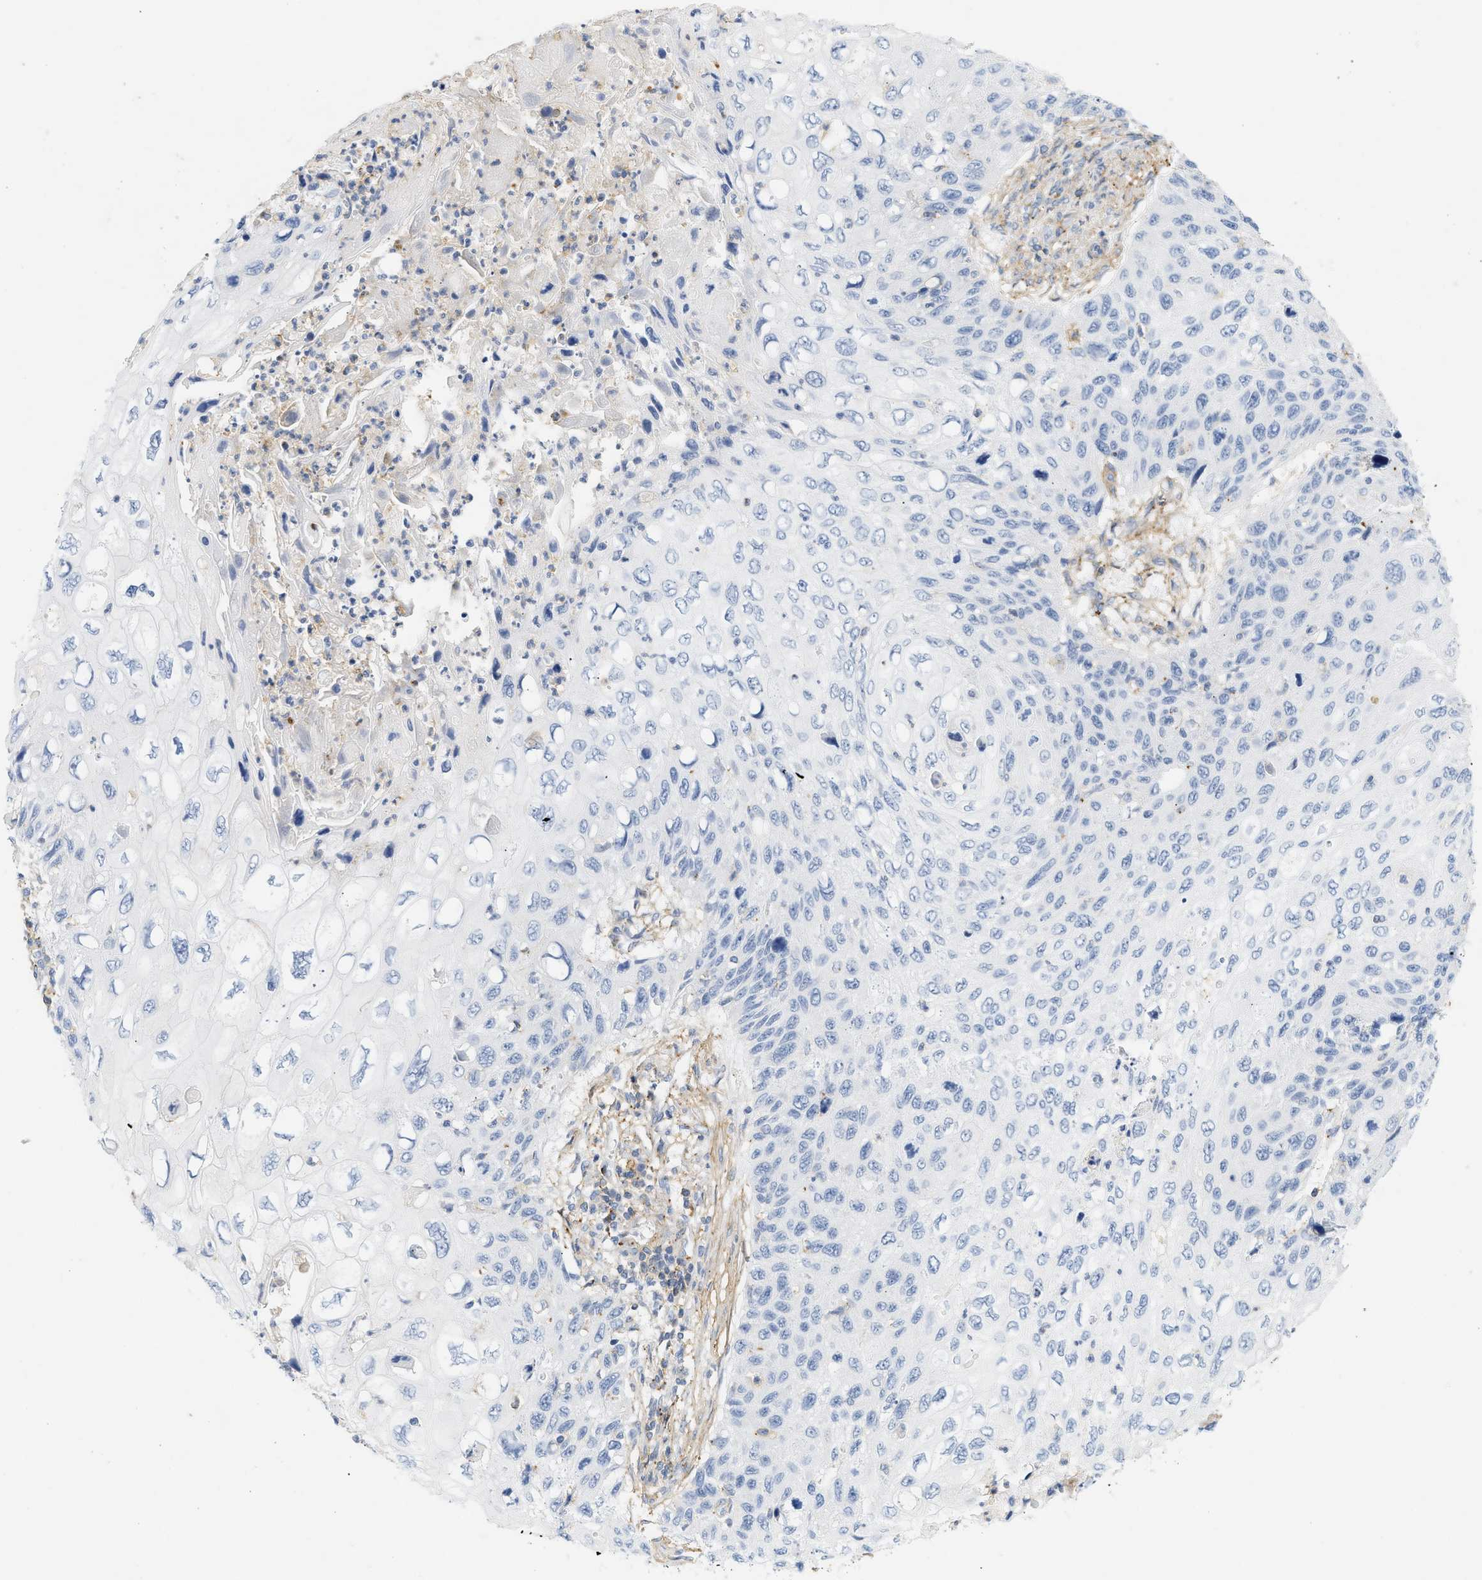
{"staining": {"intensity": "negative", "quantity": "none", "location": "none"}, "tissue": "cervical cancer", "cell_type": "Tumor cells", "image_type": "cancer", "snomed": [{"axis": "morphology", "description": "Squamous cell carcinoma, NOS"}, {"axis": "topography", "description": "Cervix"}], "caption": "This is an IHC photomicrograph of squamous cell carcinoma (cervical). There is no positivity in tumor cells.", "gene": "BVES", "patient": {"sex": "female", "age": 70}}